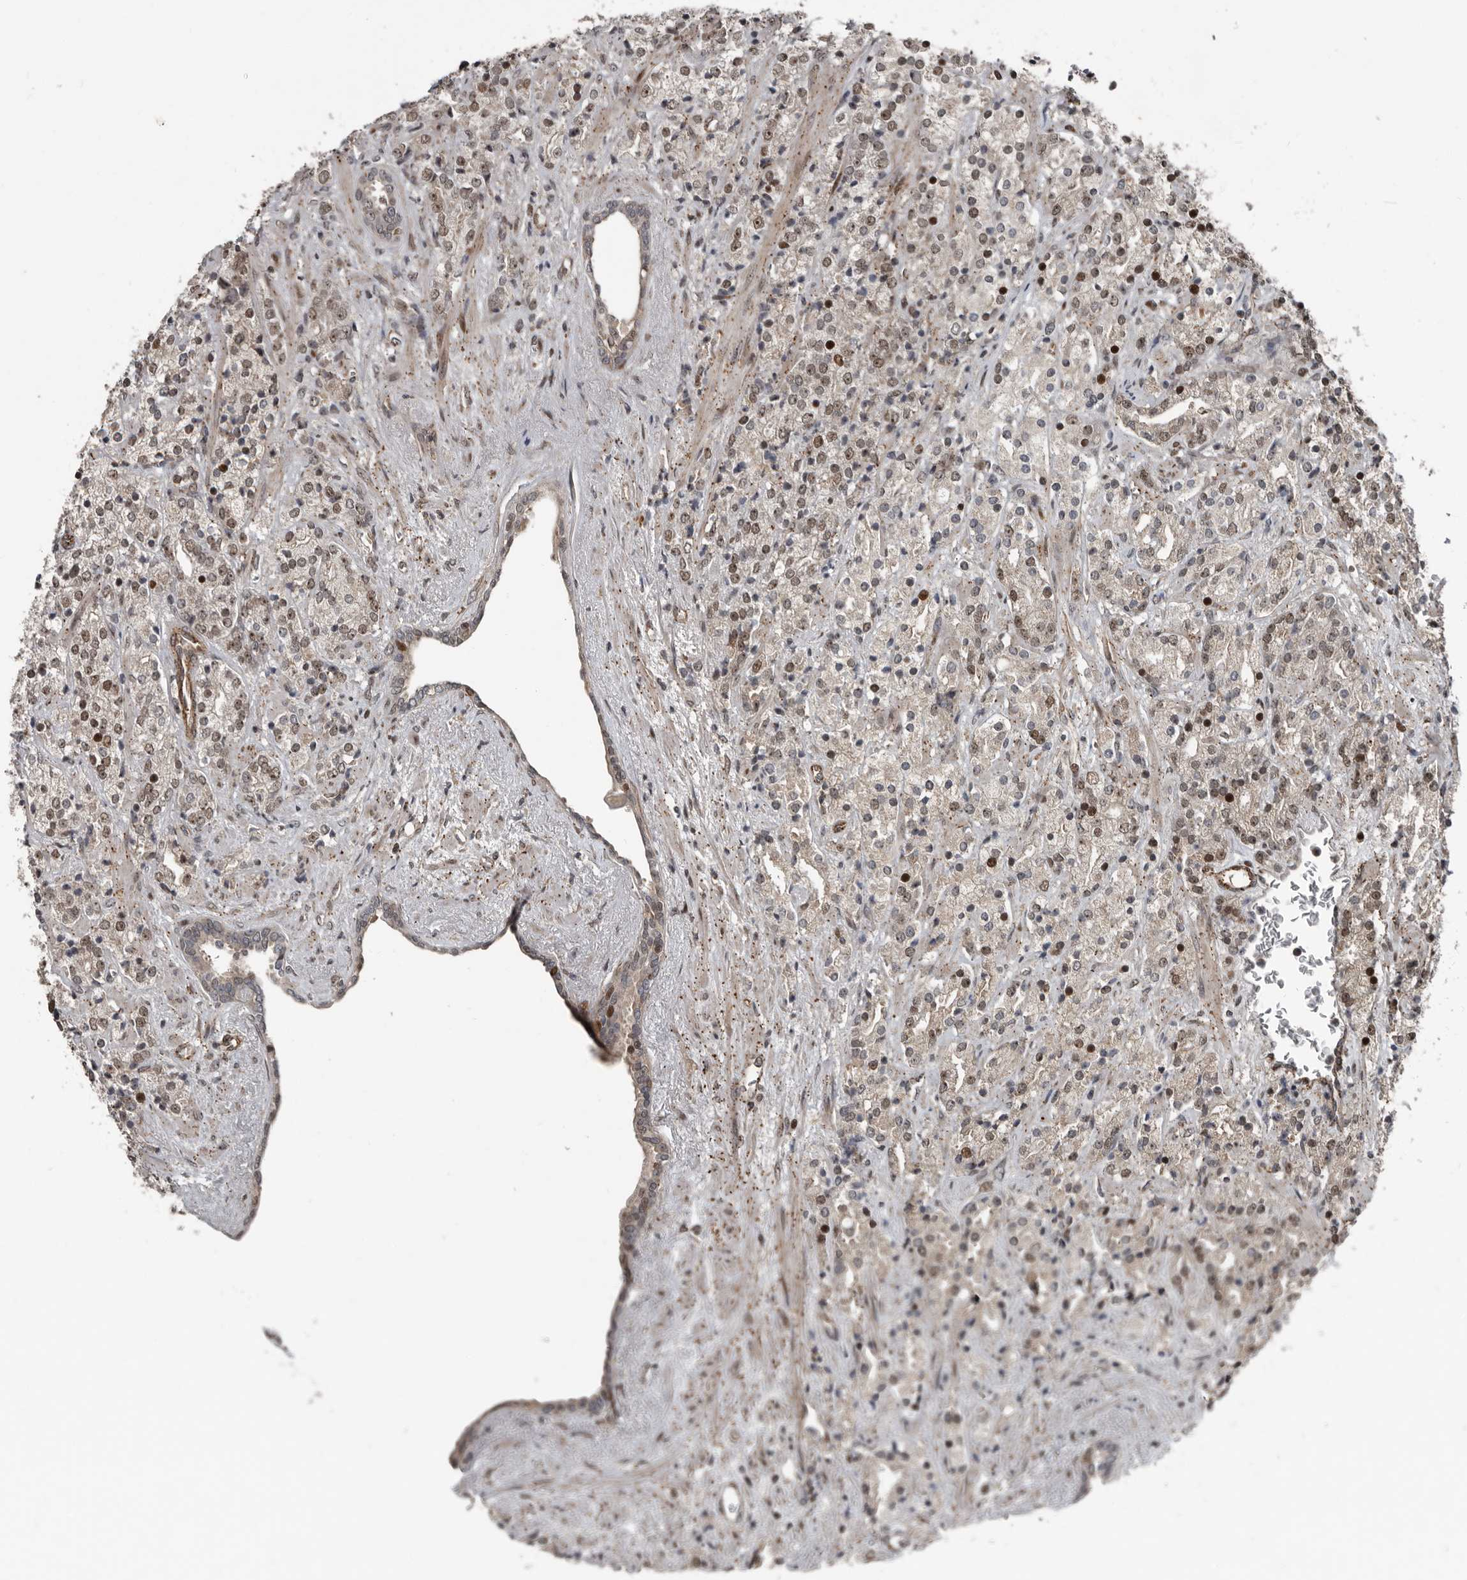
{"staining": {"intensity": "moderate", "quantity": "25%-75%", "location": "nuclear"}, "tissue": "prostate cancer", "cell_type": "Tumor cells", "image_type": "cancer", "snomed": [{"axis": "morphology", "description": "Adenocarcinoma, High grade"}, {"axis": "topography", "description": "Prostate"}], "caption": "Immunohistochemical staining of adenocarcinoma (high-grade) (prostate) exhibits medium levels of moderate nuclear protein positivity in approximately 25%-75% of tumor cells.", "gene": "CHD1L", "patient": {"sex": "male", "age": 71}}